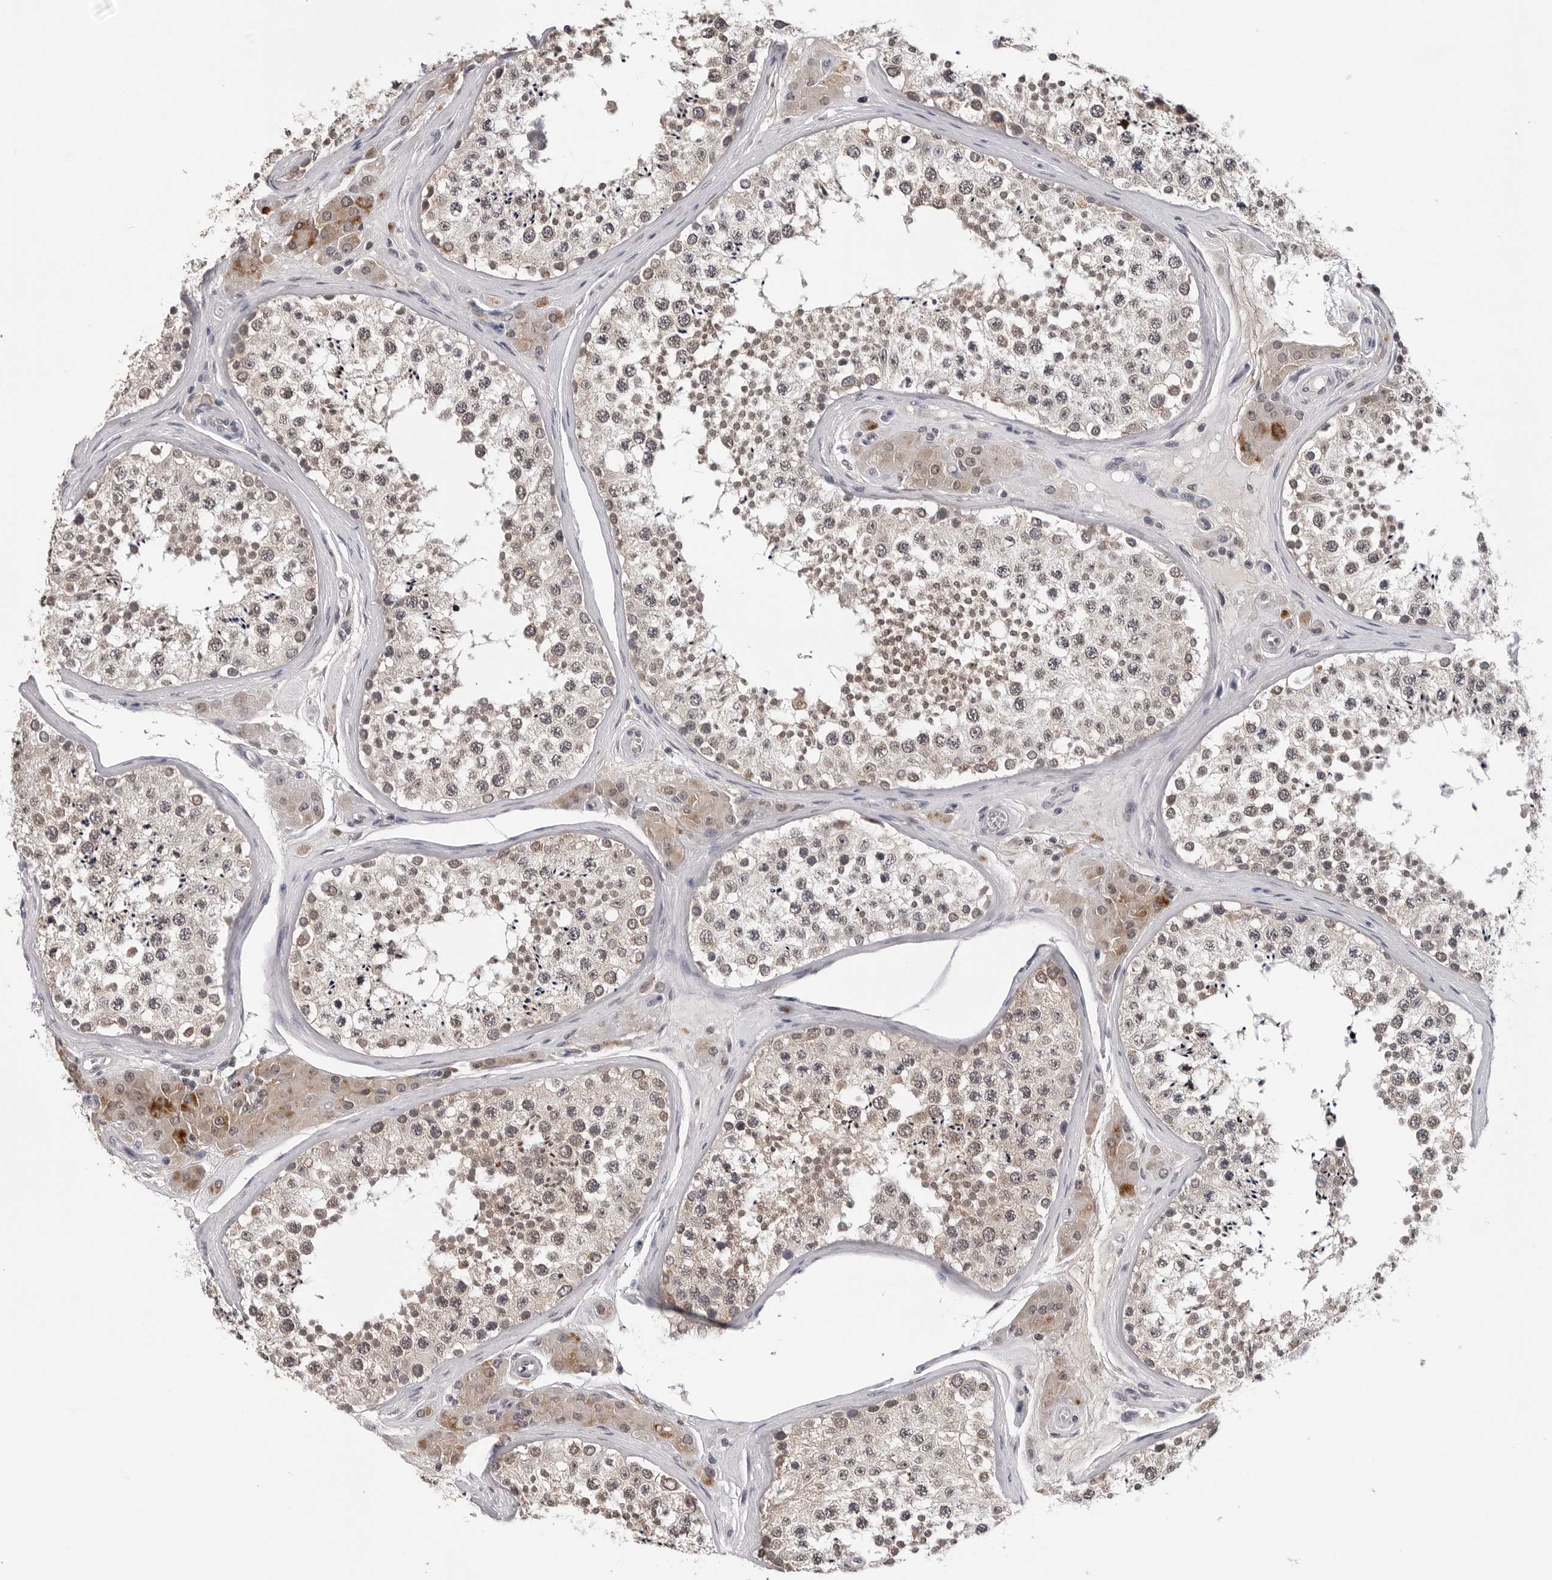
{"staining": {"intensity": "moderate", "quantity": ">75%", "location": "cytoplasmic/membranous"}, "tissue": "testis", "cell_type": "Cells in seminiferous ducts", "image_type": "normal", "snomed": [{"axis": "morphology", "description": "Normal tissue, NOS"}, {"axis": "topography", "description": "Testis"}], "caption": "Unremarkable testis was stained to show a protein in brown. There is medium levels of moderate cytoplasmic/membranous staining in about >75% of cells in seminiferous ducts. The protein is shown in brown color, while the nuclei are stained blue.", "gene": "CDK20", "patient": {"sex": "male", "age": 46}}